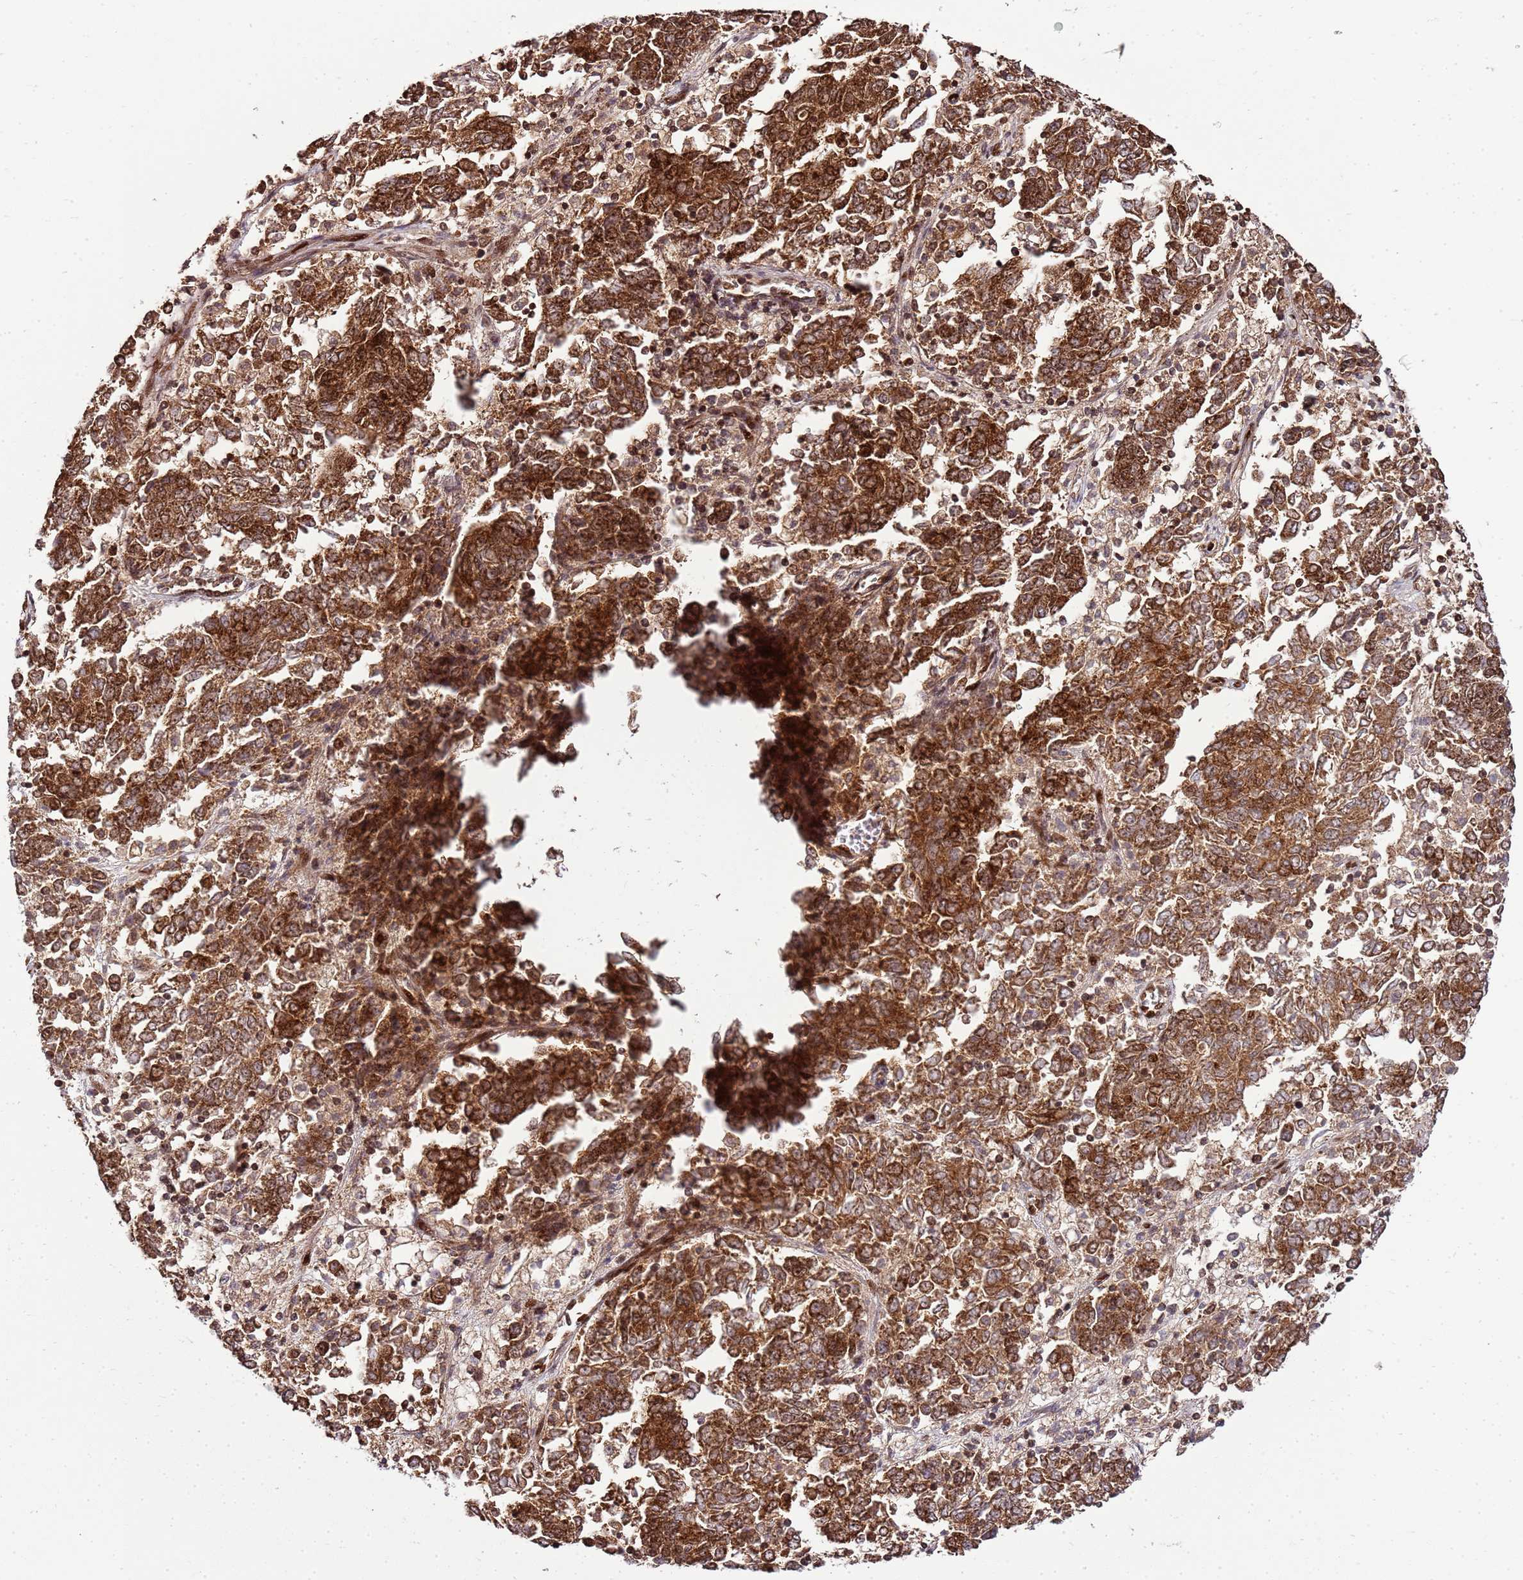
{"staining": {"intensity": "strong", "quantity": ">75%", "location": "cytoplasmic/membranous,nuclear"}, "tissue": "endometrial cancer", "cell_type": "Tumor cells", "image_type": "cancer", "snomed": [{"axis": "morphology", "description": "Adenocarcinoma, NOS"}, {"axis": "topography", "description": "Endometrium"}], "caption": "Protein expression analysis of endometrial adenocarcinoma demonstrates strong cytoplasmic/membranous and nuclear expression in approximately >75% of tumor cells. (IHC, brightfield microscopy, high magnification).", "gene": "PEX14", "patient": {"sex": "female", "age": 80}}